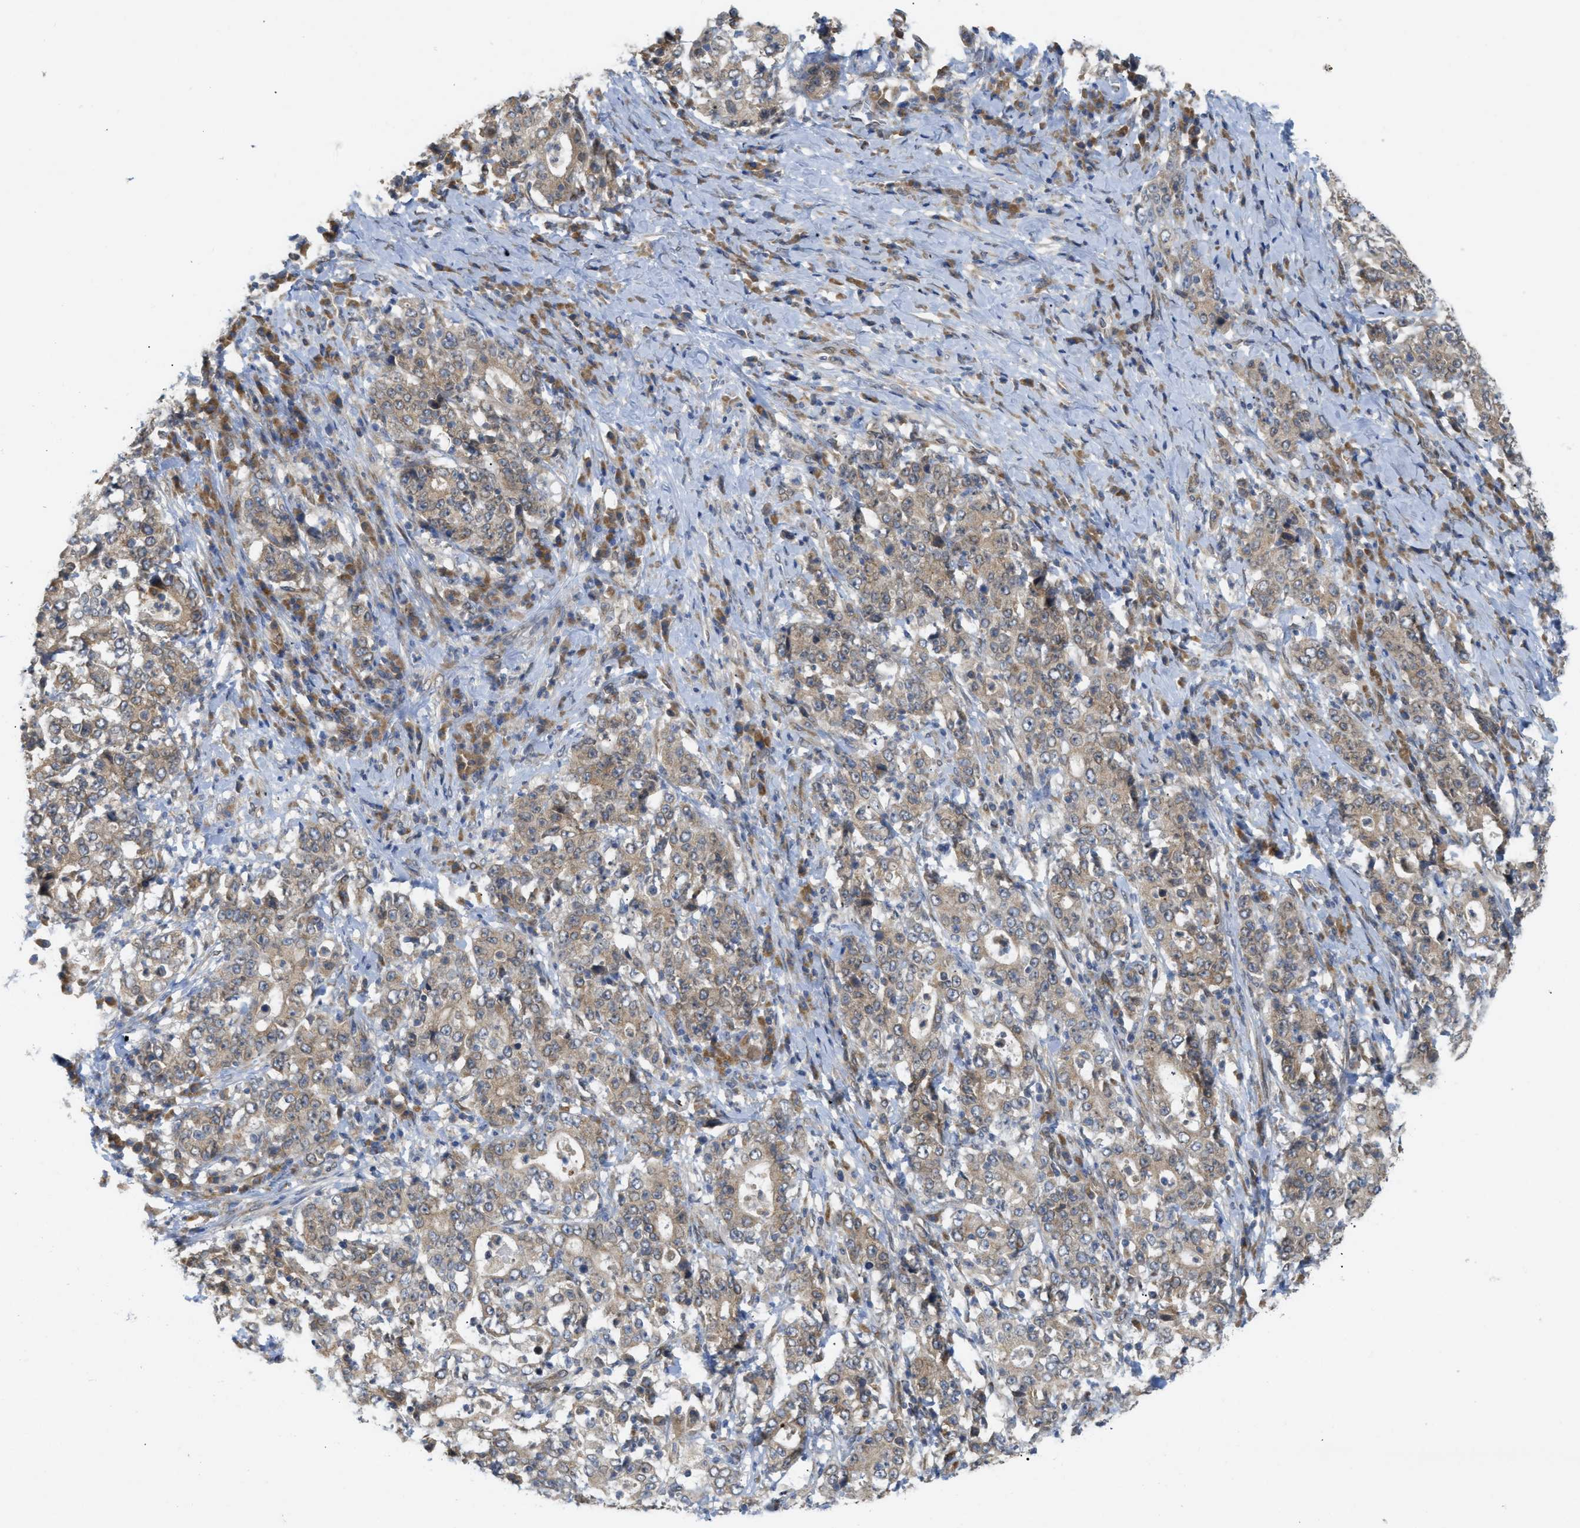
{"staining": {"intensity": "weak", "quantity": ">75%", "location": "cytoplasmic/membranous"}, "tissue": "stomach cancer", "cell_type": "Tumor cells", "image_type": "cancer", "snomed": [{"axis": "morphology", "description": "Normal tissue, NOS"}, {"axis": "morphology", "description": "Adenocarcinoma, NOS"}, {"axis": "topography", "description": "Stomach, upper"}, {"axis": "topography", "description": "Stomach"}], "caption": "Stomach cancer (adenocarcinoma) stained for a protein shows weak cytoplasmic/membranous positivity in tumor cells. (Brightfield microscopy of DAB IHC at high magnification).", "gene": "EIF2AK3", "patient": {"sex": "male", "age": 59}}